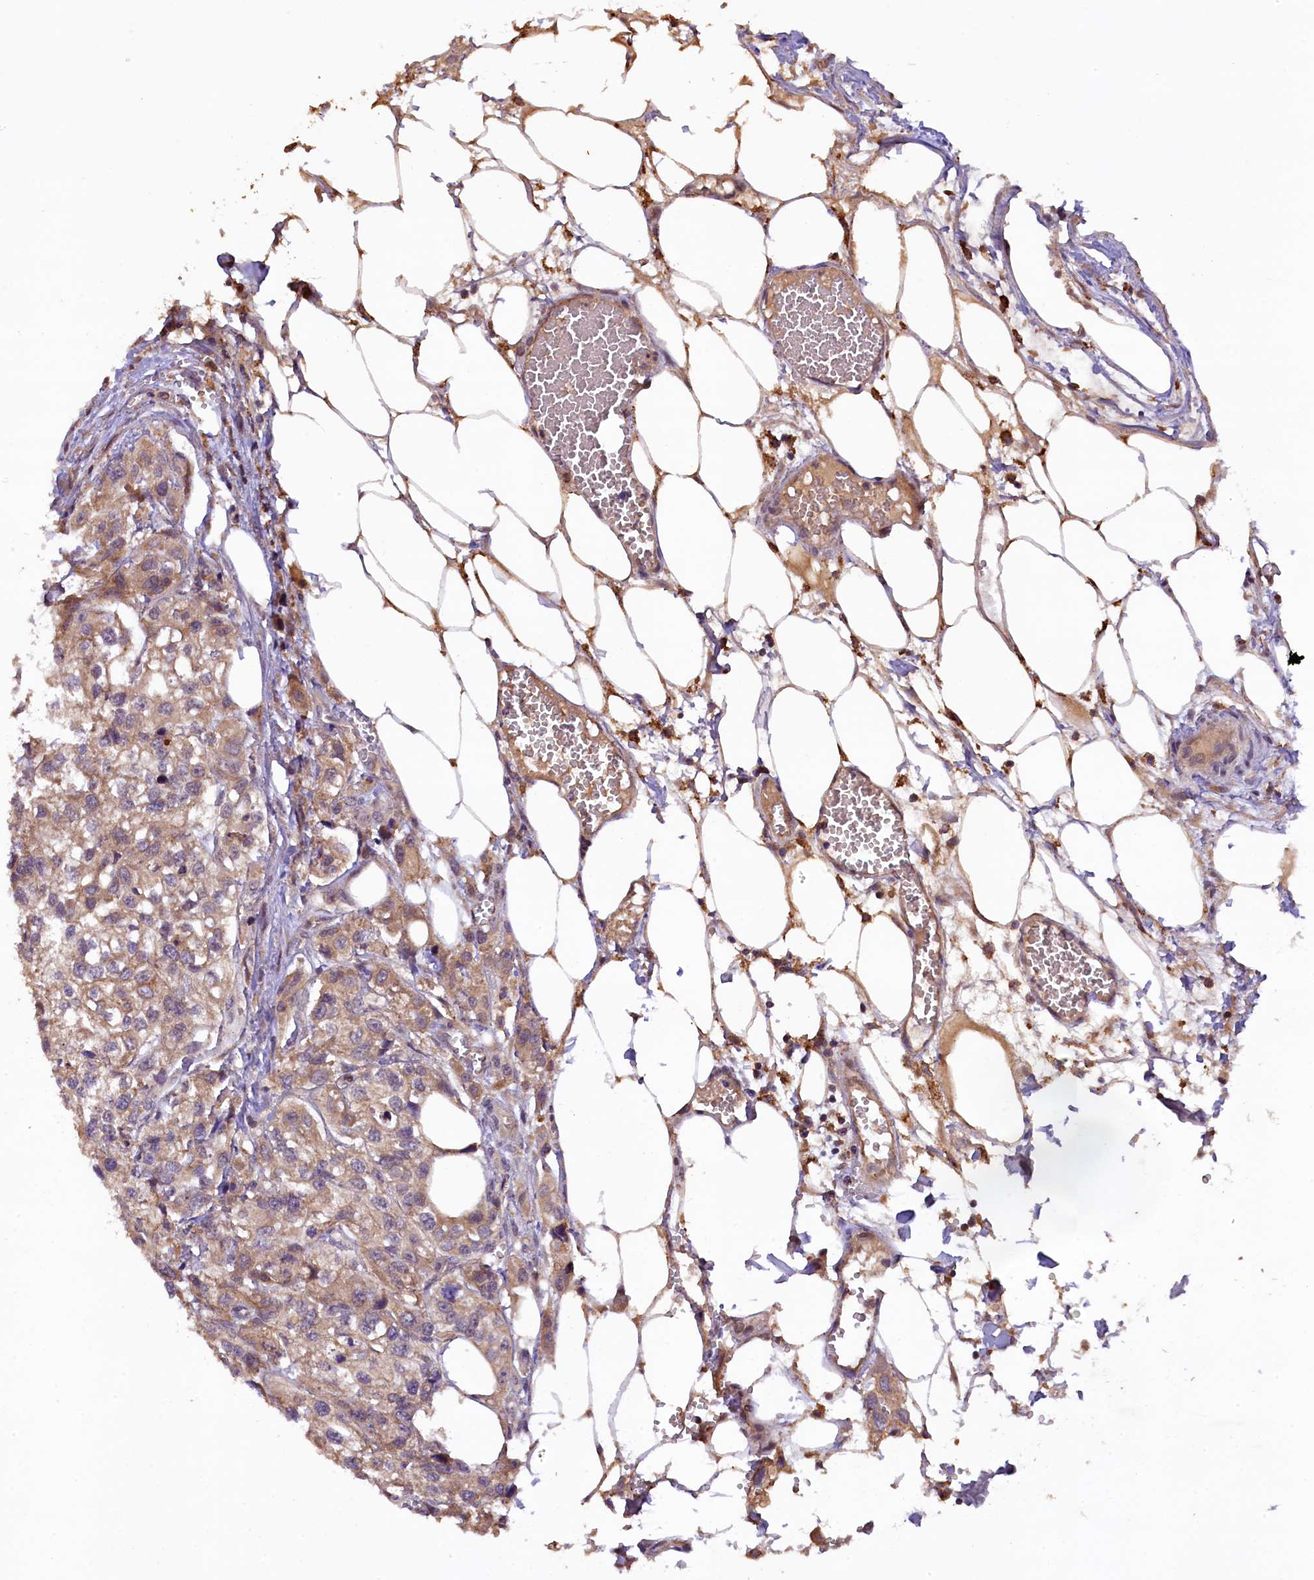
{"staining": {"intensity": "moderate", "quantity": ">75%", "location": "cytoplasmic/membranous"}, "tissue": "urothelial cancer", "cell_type": "Tumor cells", "image_type": "cancer", "snomed": [{"axis": "morphology", "description": "Urothelial carcinoma, High grade"}, {"axis": "topography", "description": "Urinary bladder"}], "caption": "High-magnification brightfield microscopy of urothelial cancer stained with DAB (brown) and counterstained with hematoxylin (blue). tumor cells exhibit moderate cytoplasmic/membranous positivity is appreciated in approximately>75% of cells.", "gene": "PLXNB1", "patient": {"sex": "male", "age": 67}}